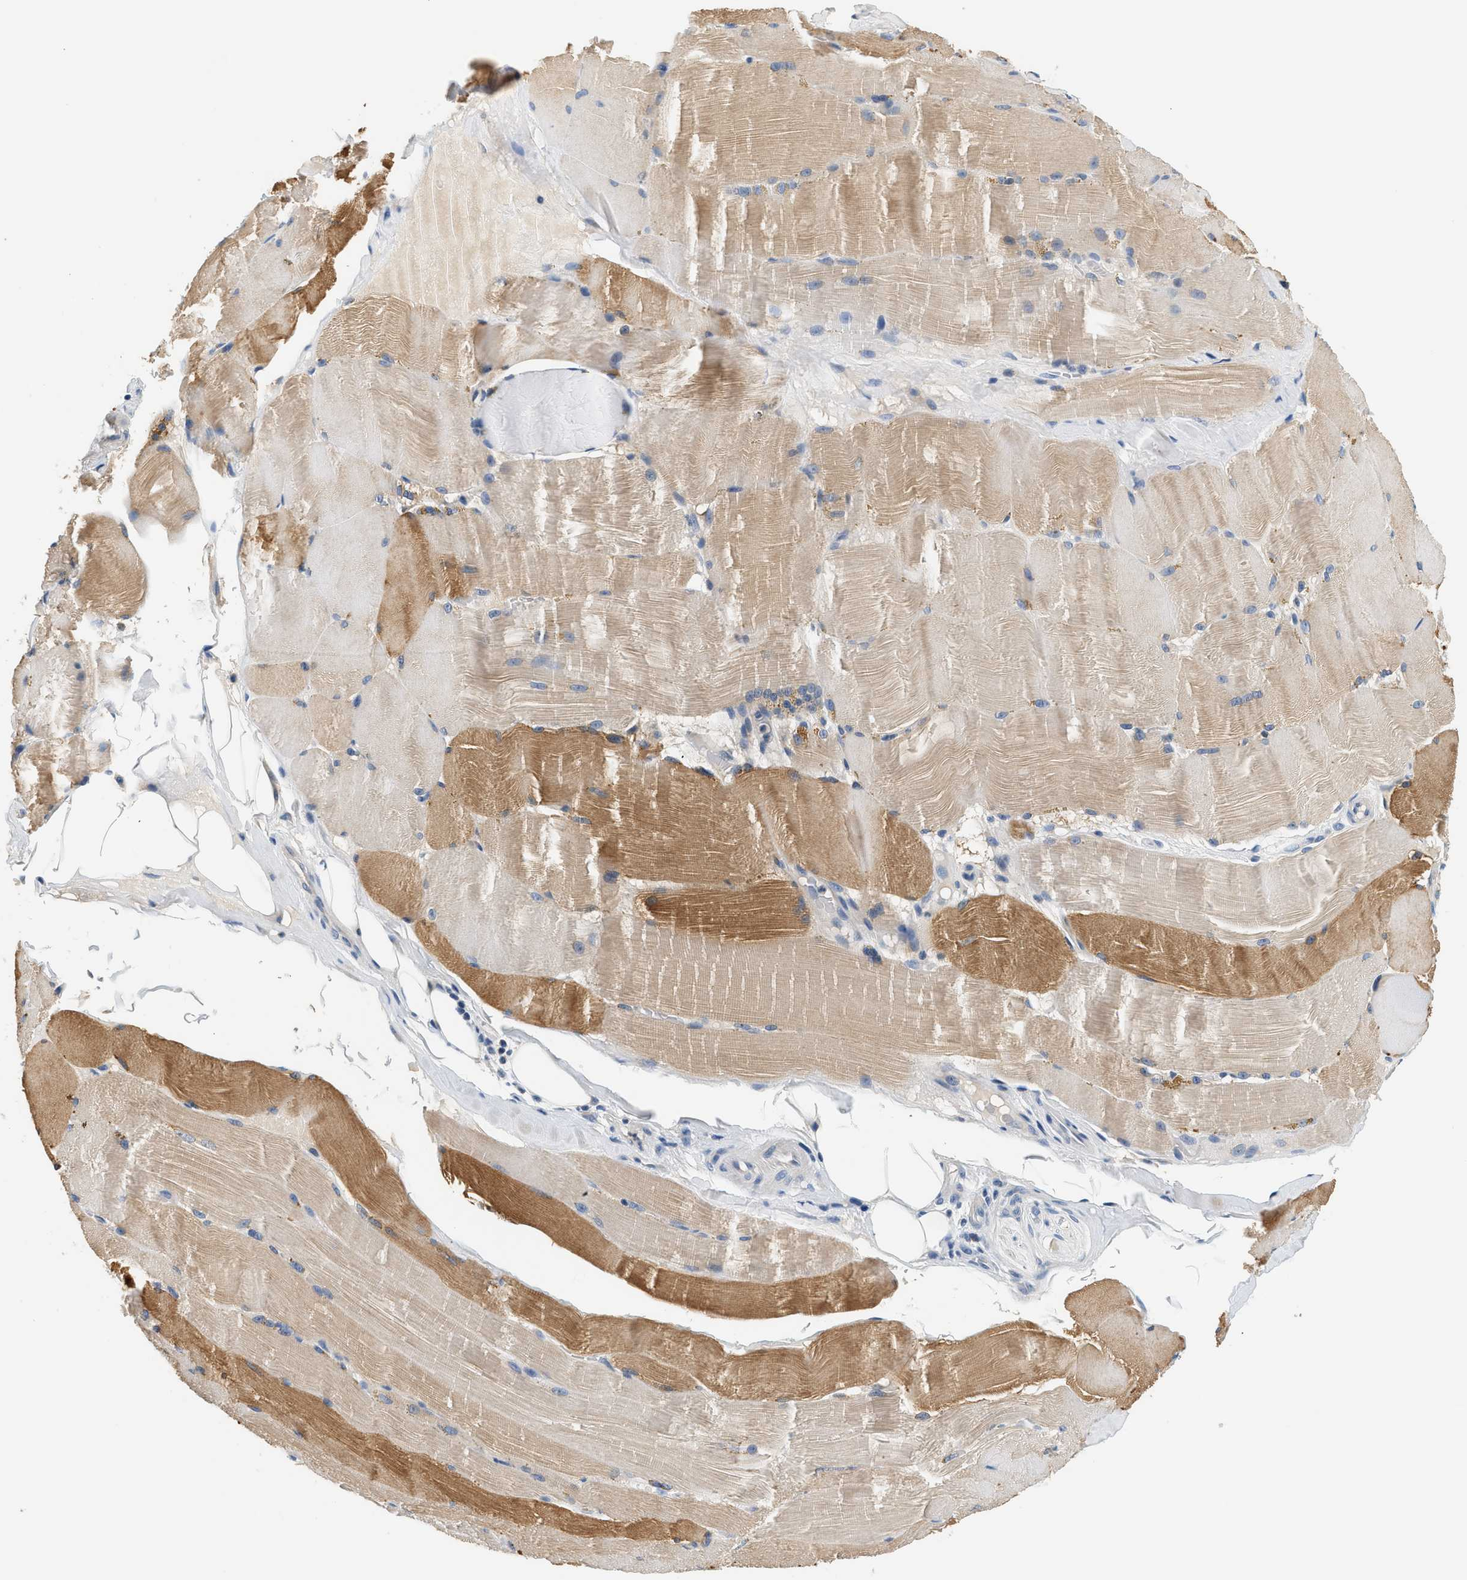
{"staining": {"intensity": "moderate", "quantity": "25%-75%", "location": "cytoplasmic/membranous"}, "tissue": "skeletal muscle", "cell_type": "Myocytes", "image_type": "normal", "snomed": [{"axis": "morphology", "description": "Normal tissue, NOS"}, {"axis": "topography", "description": "Skin"}, {"axis": "topography", "description": "Skeletal muscle"}], "caption": "Skeletal muscle stained with immunohistochemistry displays moderate cytoplasmic/membranous positivity in about 25%-75% of myocytes.", "gene": "SLC35E1", "patient": {"sex": "male", "age": 83}}